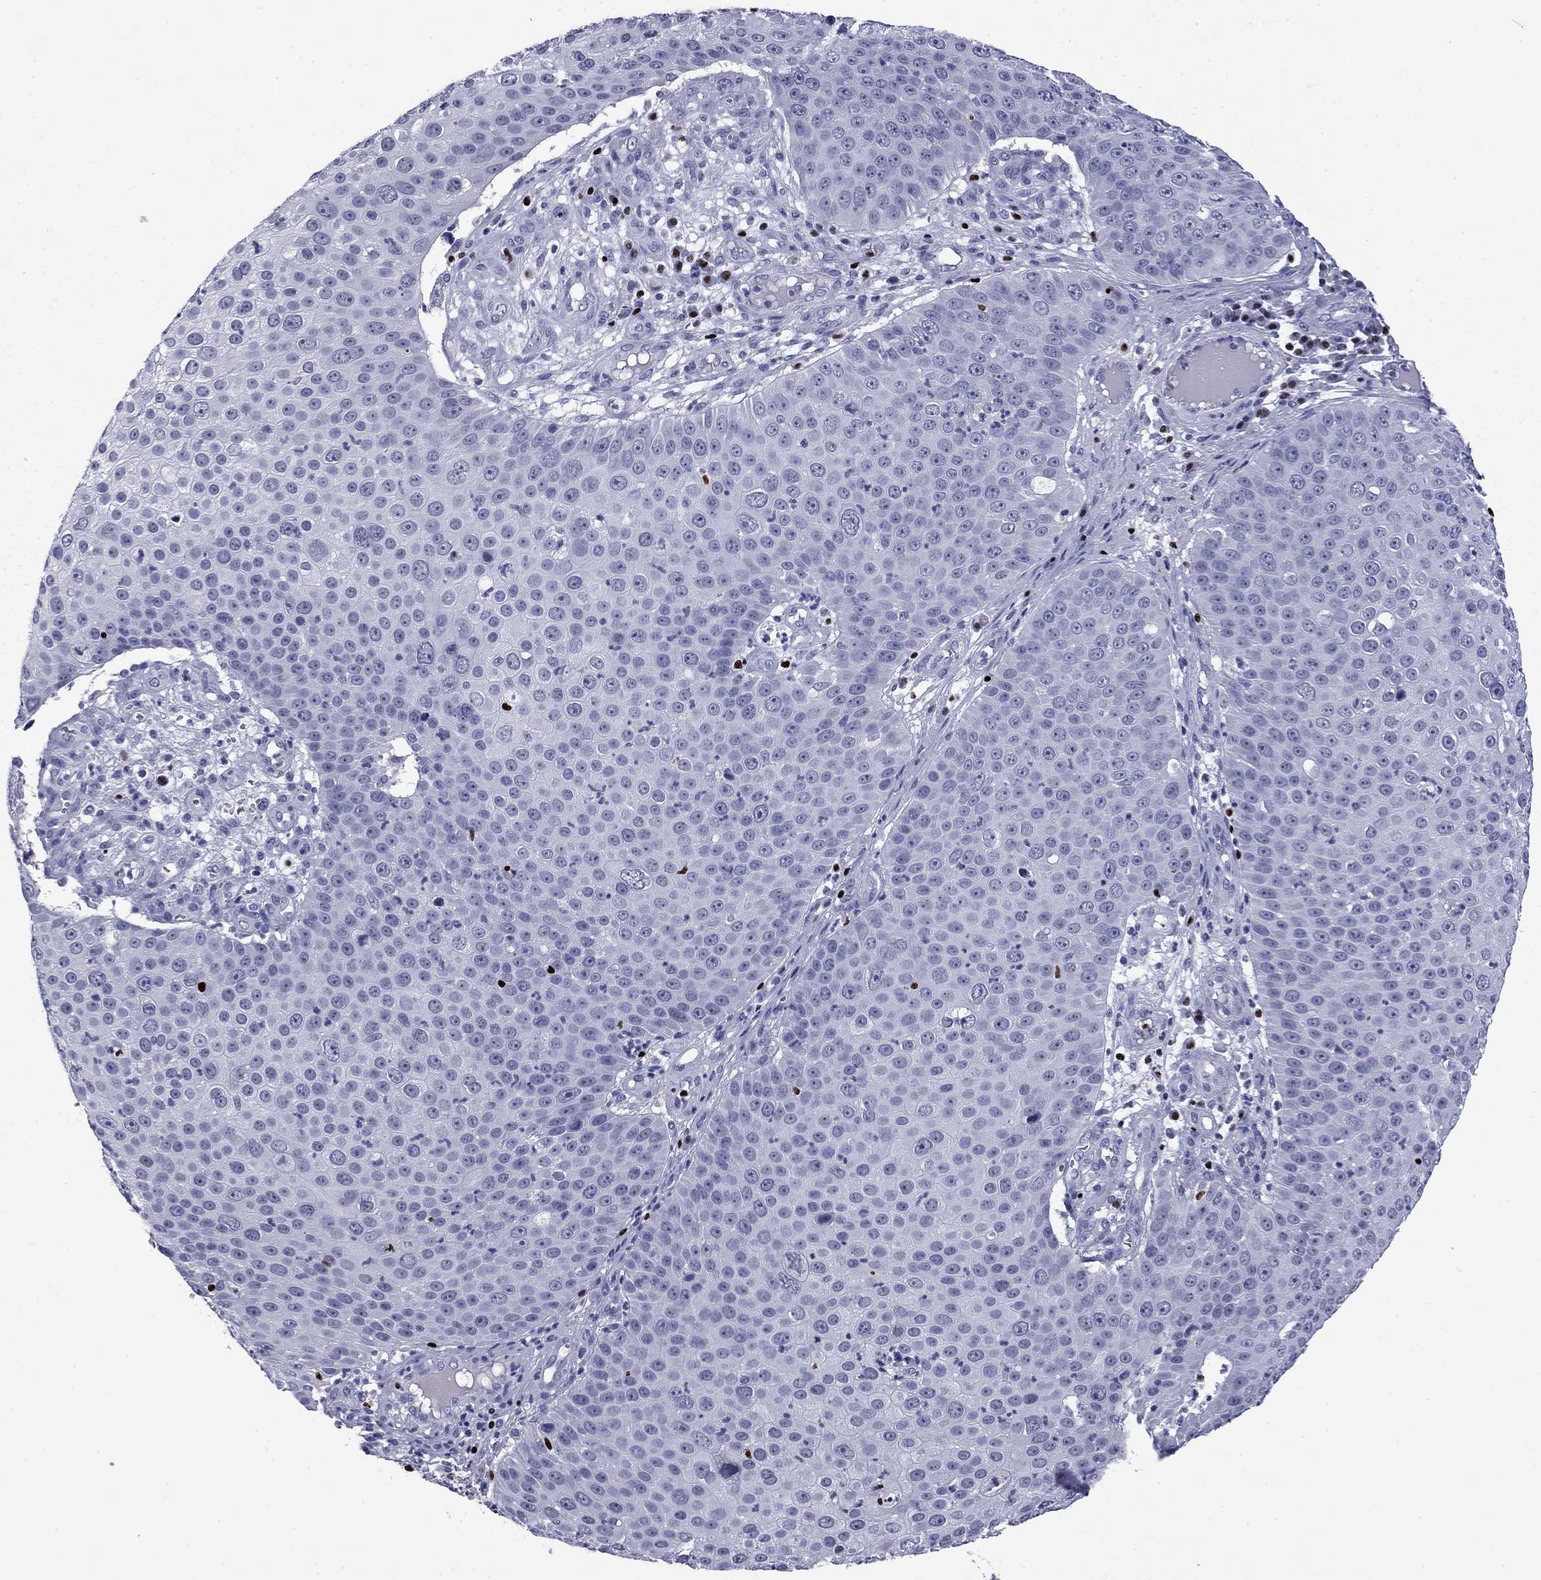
{"staining": {"intensity": "negative", "quantity": "none", "location": "none"}, "tissue": "skin cancer", "cell_type": "Tumor cells", "image_type": "cancer", "snomed": [{"axis": "morphology", "description": "Squamous cell carcinoma, NOS"}, {"axis": "topography", "description": "Skin"}], "caption": "Tumor cells are negative for protein expression in human skin cancer. Nuclei are stained in blue.", "gene": "IKZF3", "patient": {"sex": "male", "age": 71}}